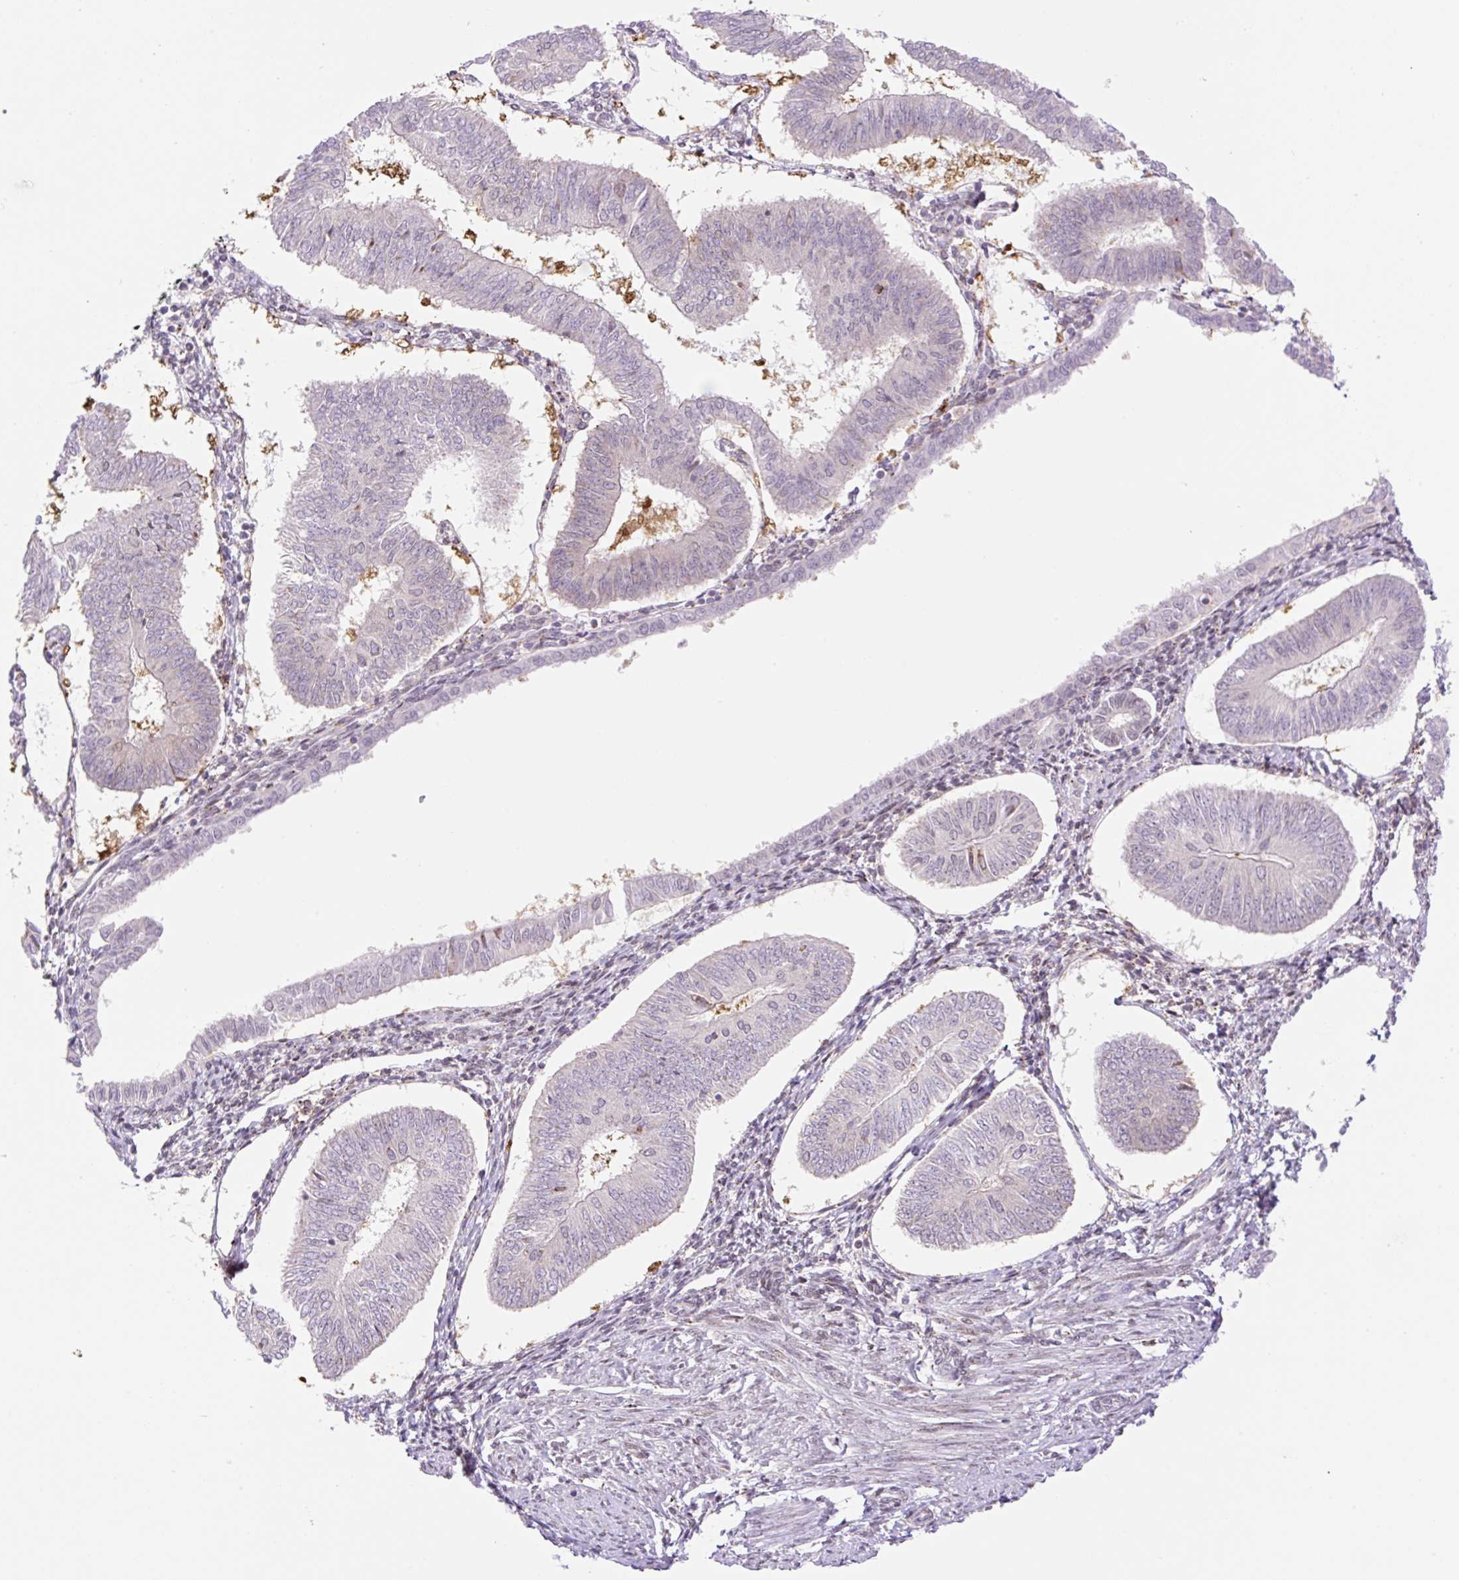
{"staining": {"intensity": "negative", "quantity": "none", "location": "none"}, "tissue": "endometrial cancer", "cell_type": "Tumor cells", "image_type": "cancer", "snomed": [{"axis": "morphology", "description": "Adenocarcinoma, NOS"}, {"axis": "topography", "description": "Endometrium"}], "caption": "A histopathology image of endometrial cancer (adenocarcinoma) stained for a protein displays no brown staining in tumor cells.", "gene": "ZFP41", "patient": {"sex": "female", "age": 58}}